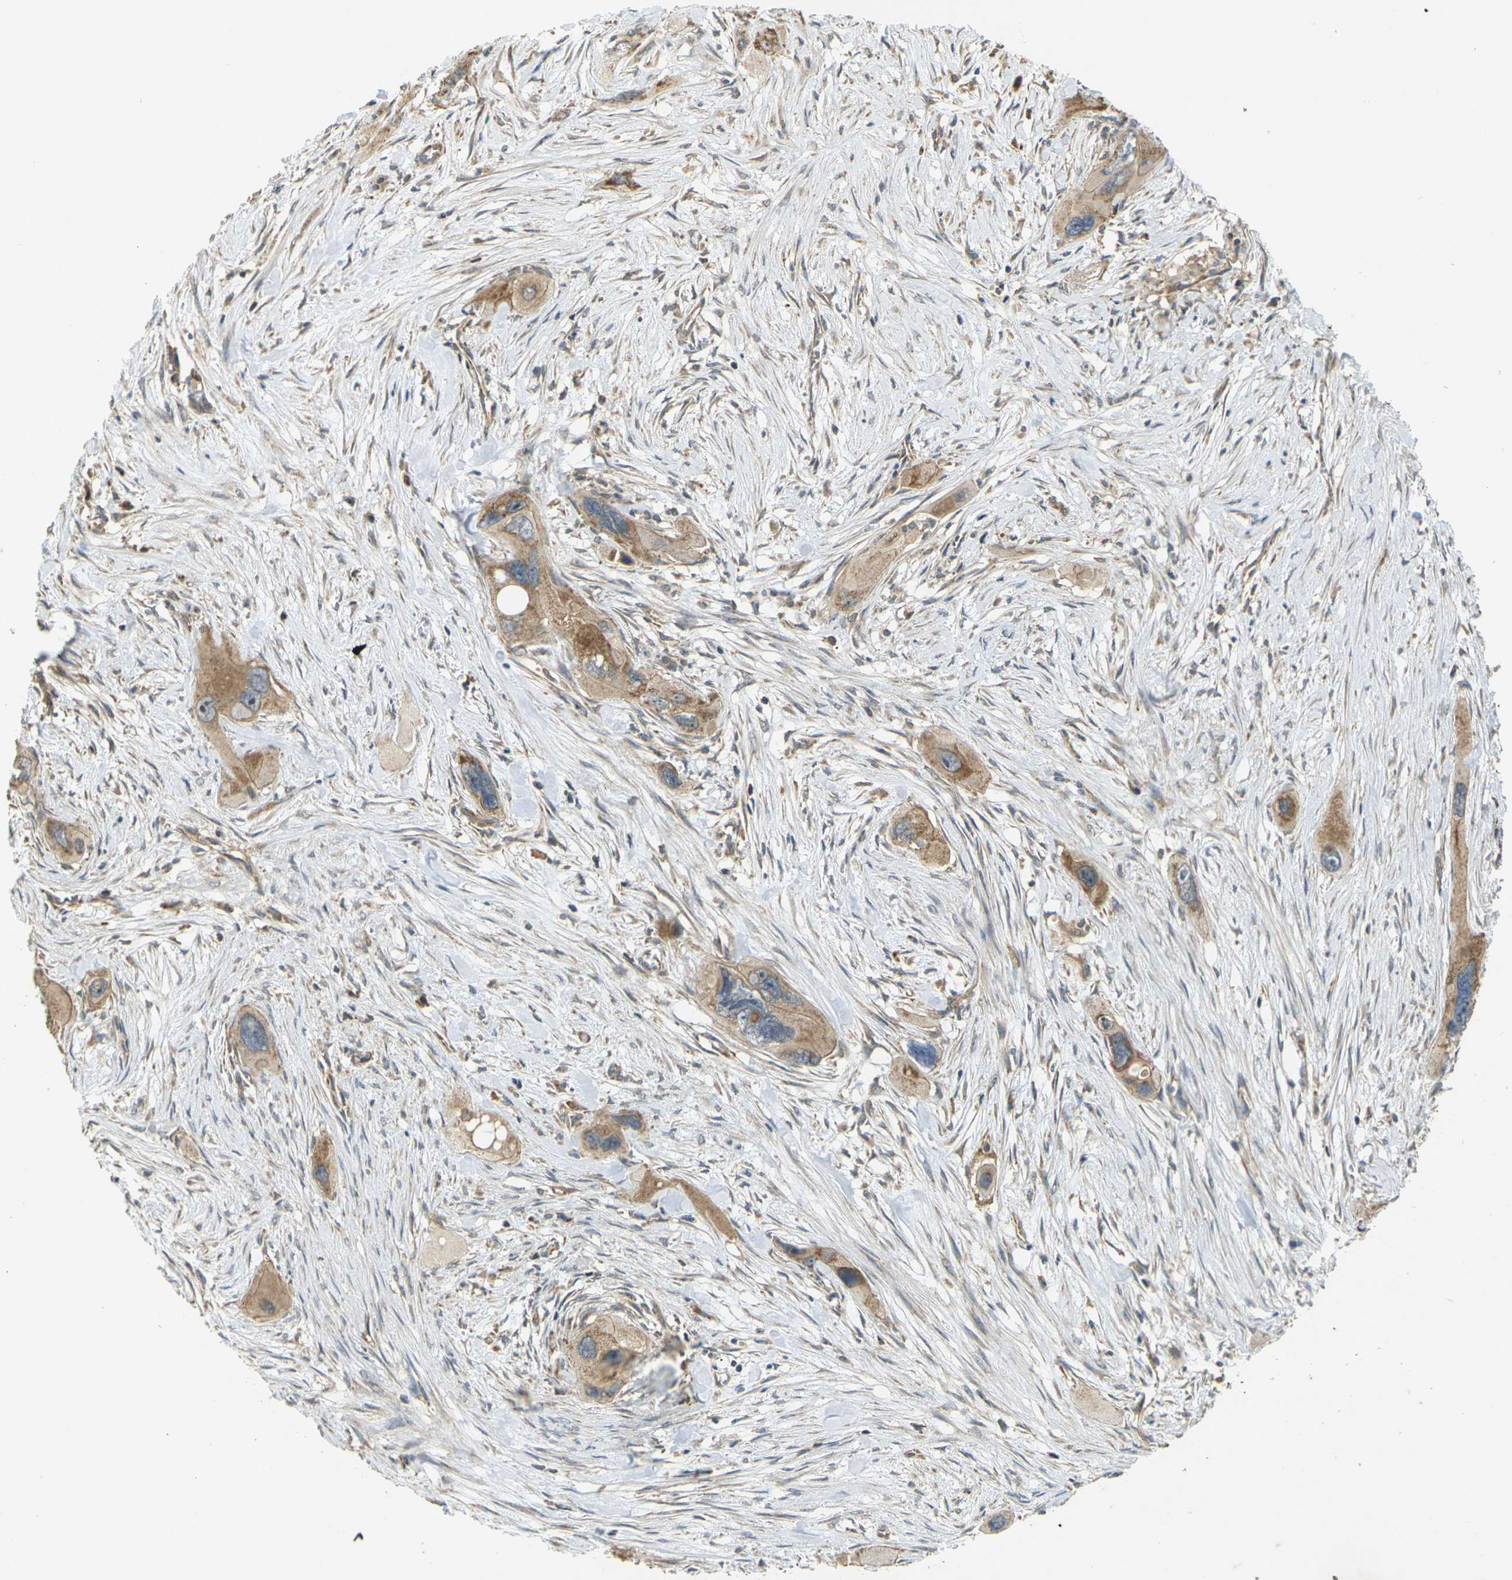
{"staining": {"intensity": "moderate", "quantity": ">75%", "location": "cytoplasmic/membranous"}, "tissue": "pancreatic cancer", "cell_type": "Tumor cells", "image_type": "cancer", "snomed": [{"axis": "morphology", "description": "Adenocarcinoma, NOS"}, {"axis": "topography", "description": "Pancreas"}], "caption": "Immunohistochemistry (IHC) micrograph of human pancreatic adenocarcinoma stained for a protein (brown), which displays medium levels of moderate cytoplasmic/membranous positivity in approximately >75% of tumor cells.", "gene": "KSR1", "patient": {"sex": "male", "age": 73}}